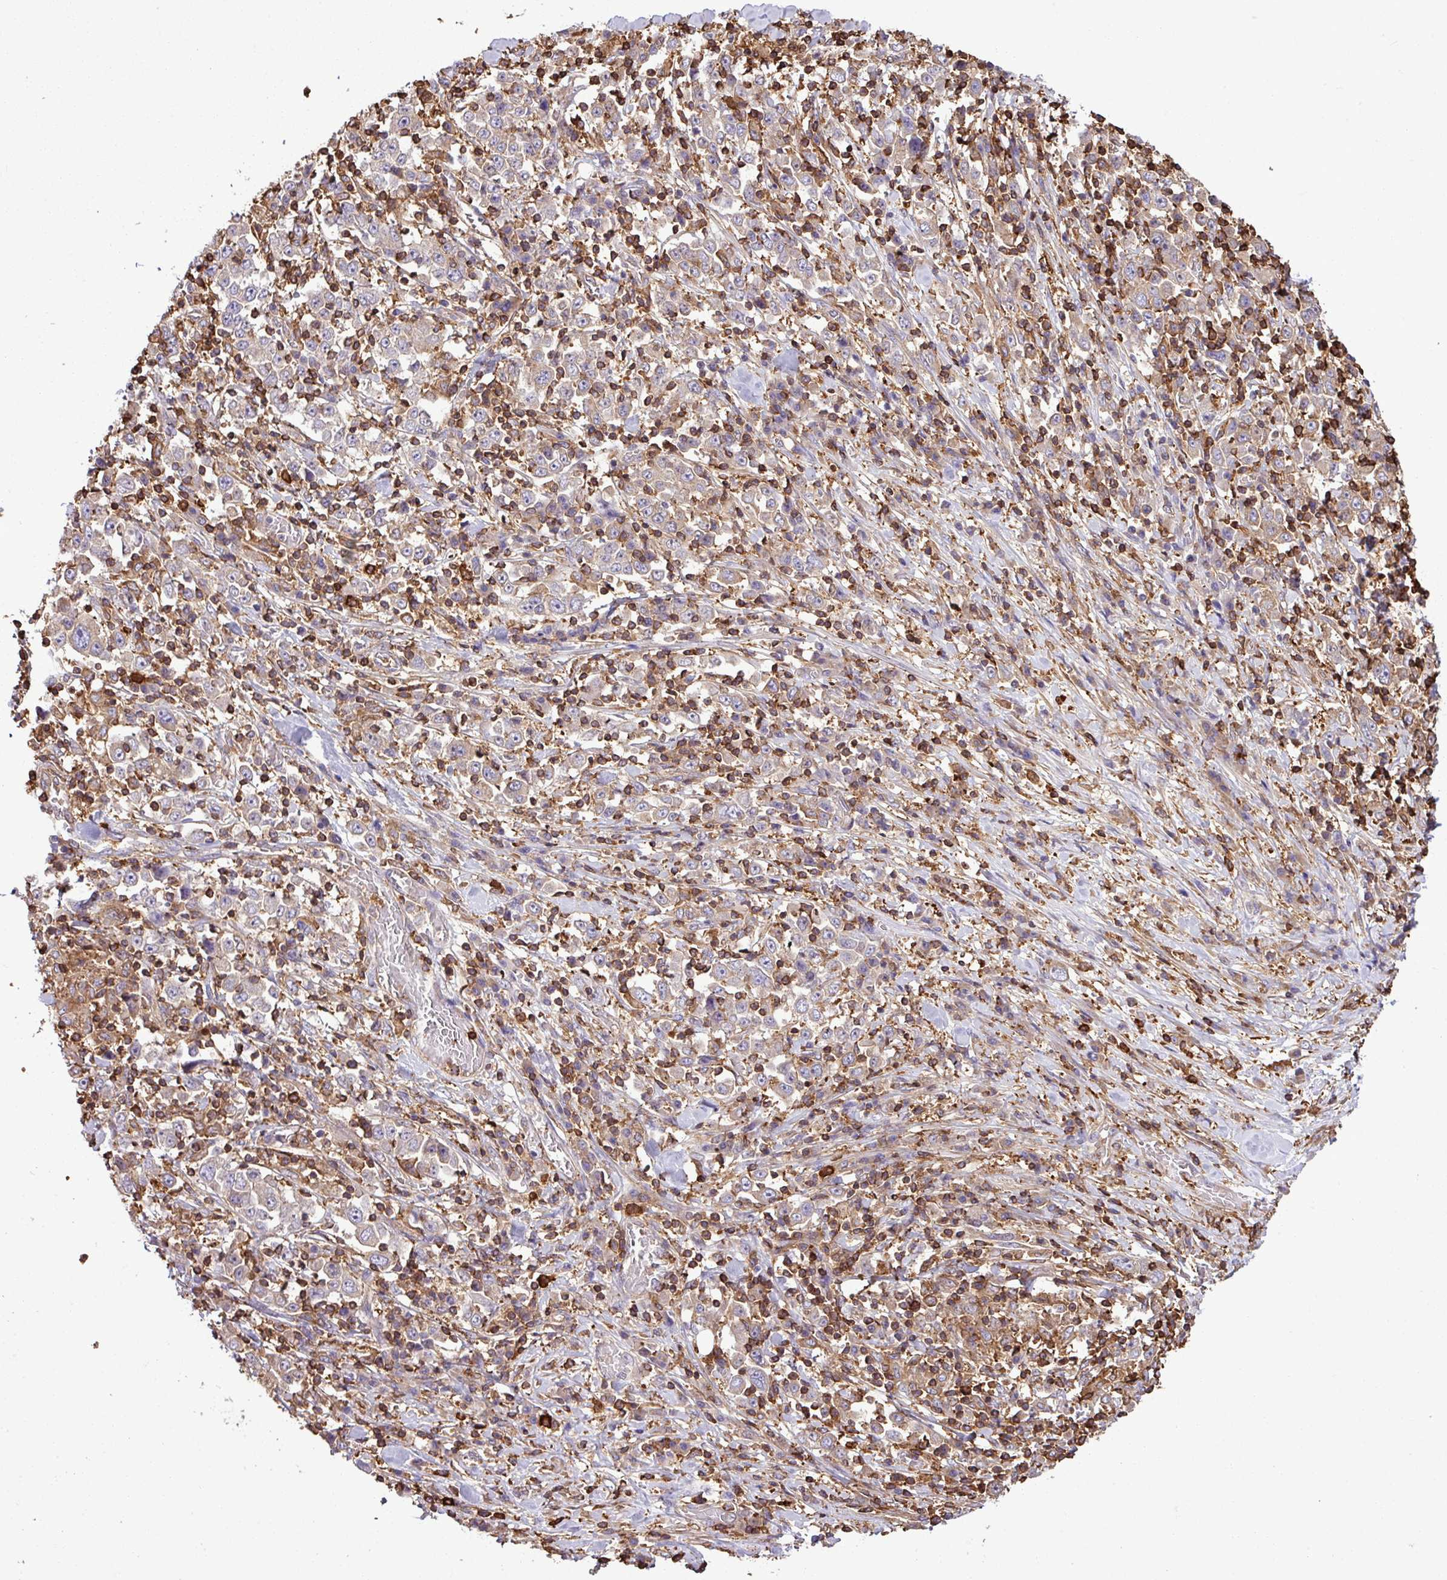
{"staining": {"intensity": "weak", "quantity": "<25%", "location": "cytoplasmic/membranous"}, "tissue": "stomach cancer", "cell_type": "Tumor cells", "image_type": "cancer", "snomed": [{"axis": "morphology", "description": "Normal tissue, NOS"}, {"axis": "morphology", "description": "Adenocarcinoma, NOS"}, {"axis": "topography", "description": "Stomach, upper"}, {"axis": "topography", "description": "Stomach"}], "caption": "Stomach adenocarcinoma stained for a protein using IHC exhibits no positivity tumor cells.", "gene": "PGAP6", "patient": {"sex": "male", "age": 59}}